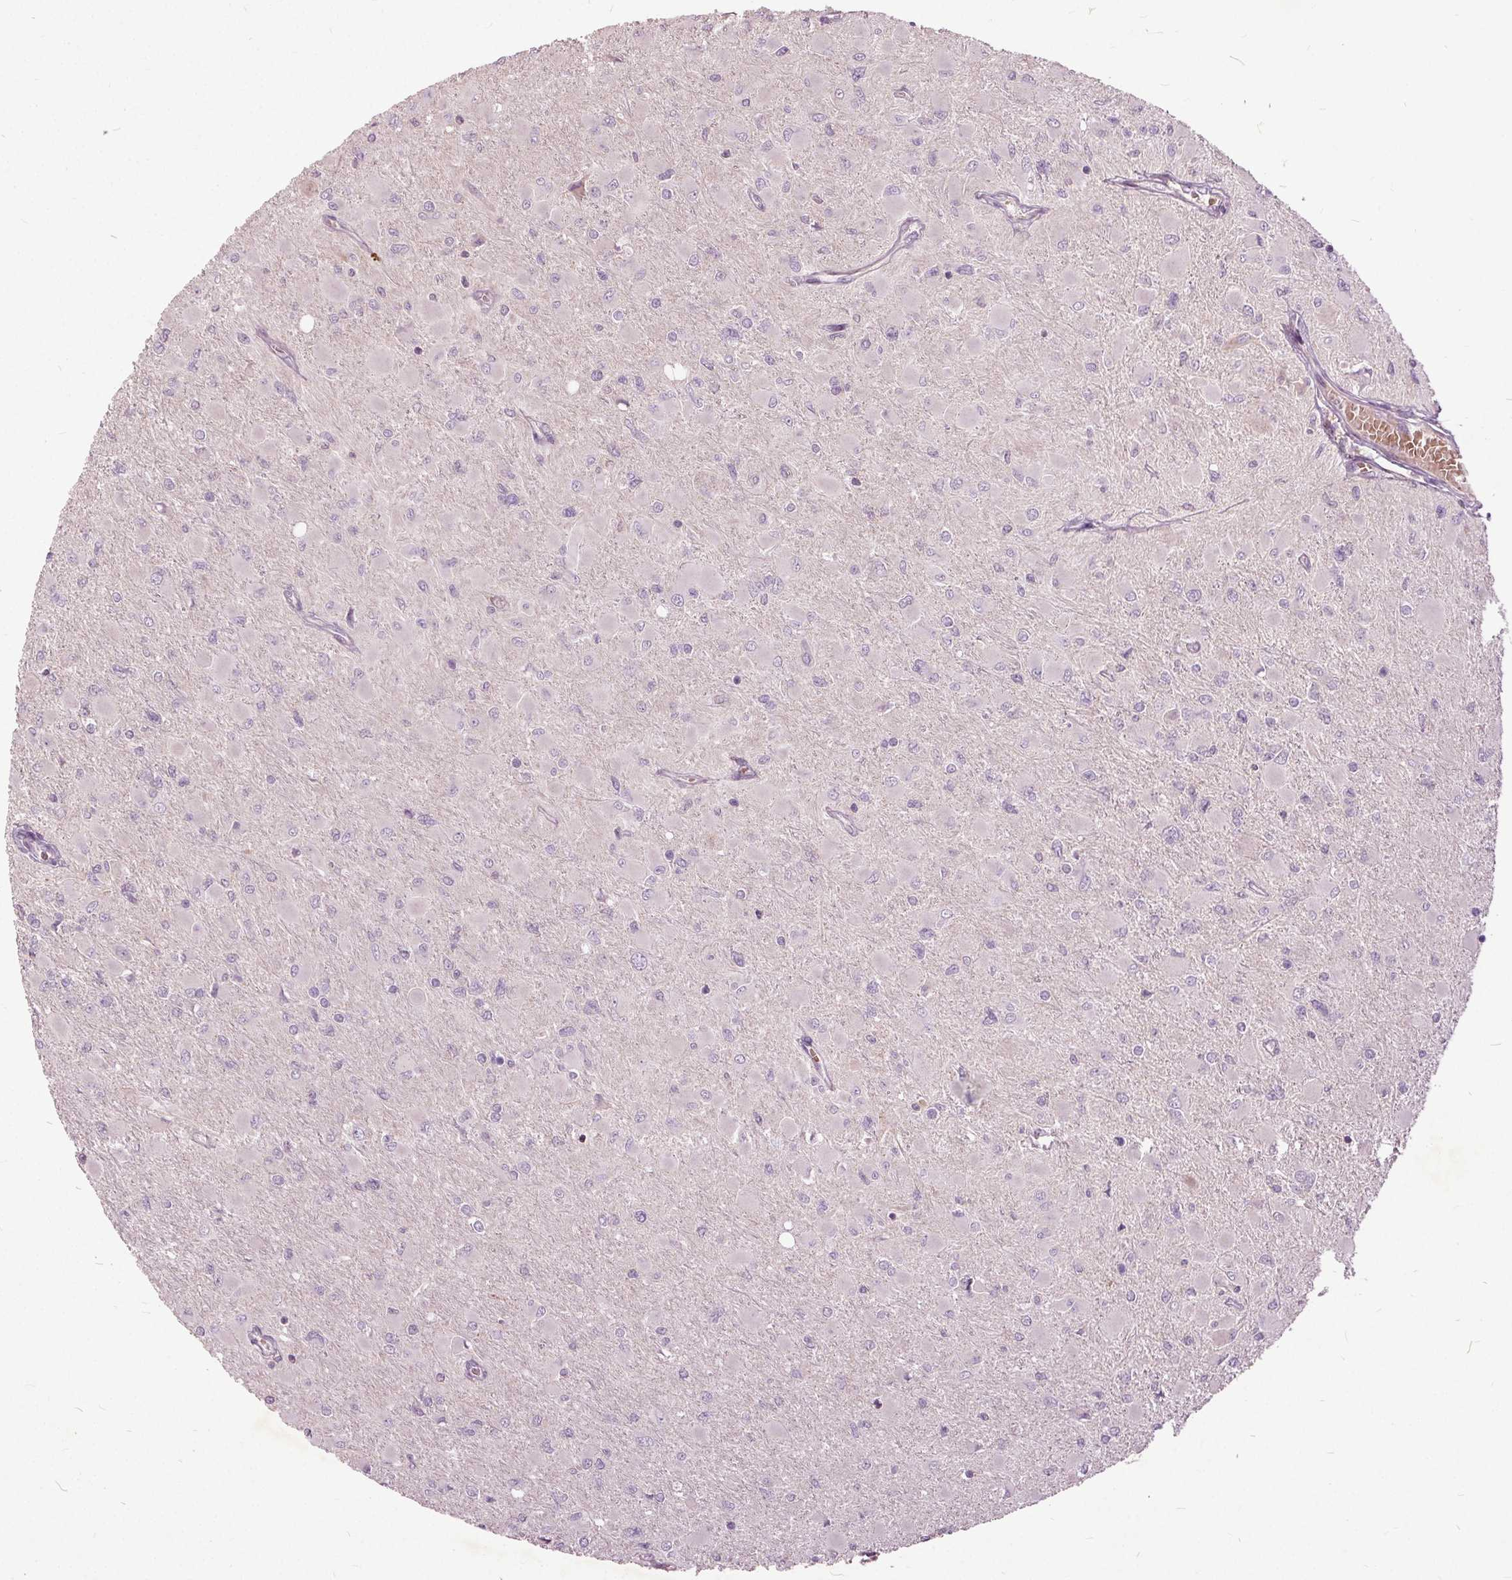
{"staining": {"intensity": "negative", "quantity": "none", "location": "none"}, "tissue": "glioma", "cell_type": "Tumor cells", "image_type": "cancer", "snomed": [{"axis": "morphology", "description": "Glioma, malignant, High grade"}, {"axis": "topography", "description": "Cerebral cortex"}], "caption": "DAB (3,3'-diaminobenzidine) immunohistochemical staining of human malignant glioma (high-grade) exhibits no significant expression in tumor cells. (Immunohistochemistry, brightfield microscopy, high magnification).", "gene": "PDGFD", "patient": {"sex": "female", "age": 36}}